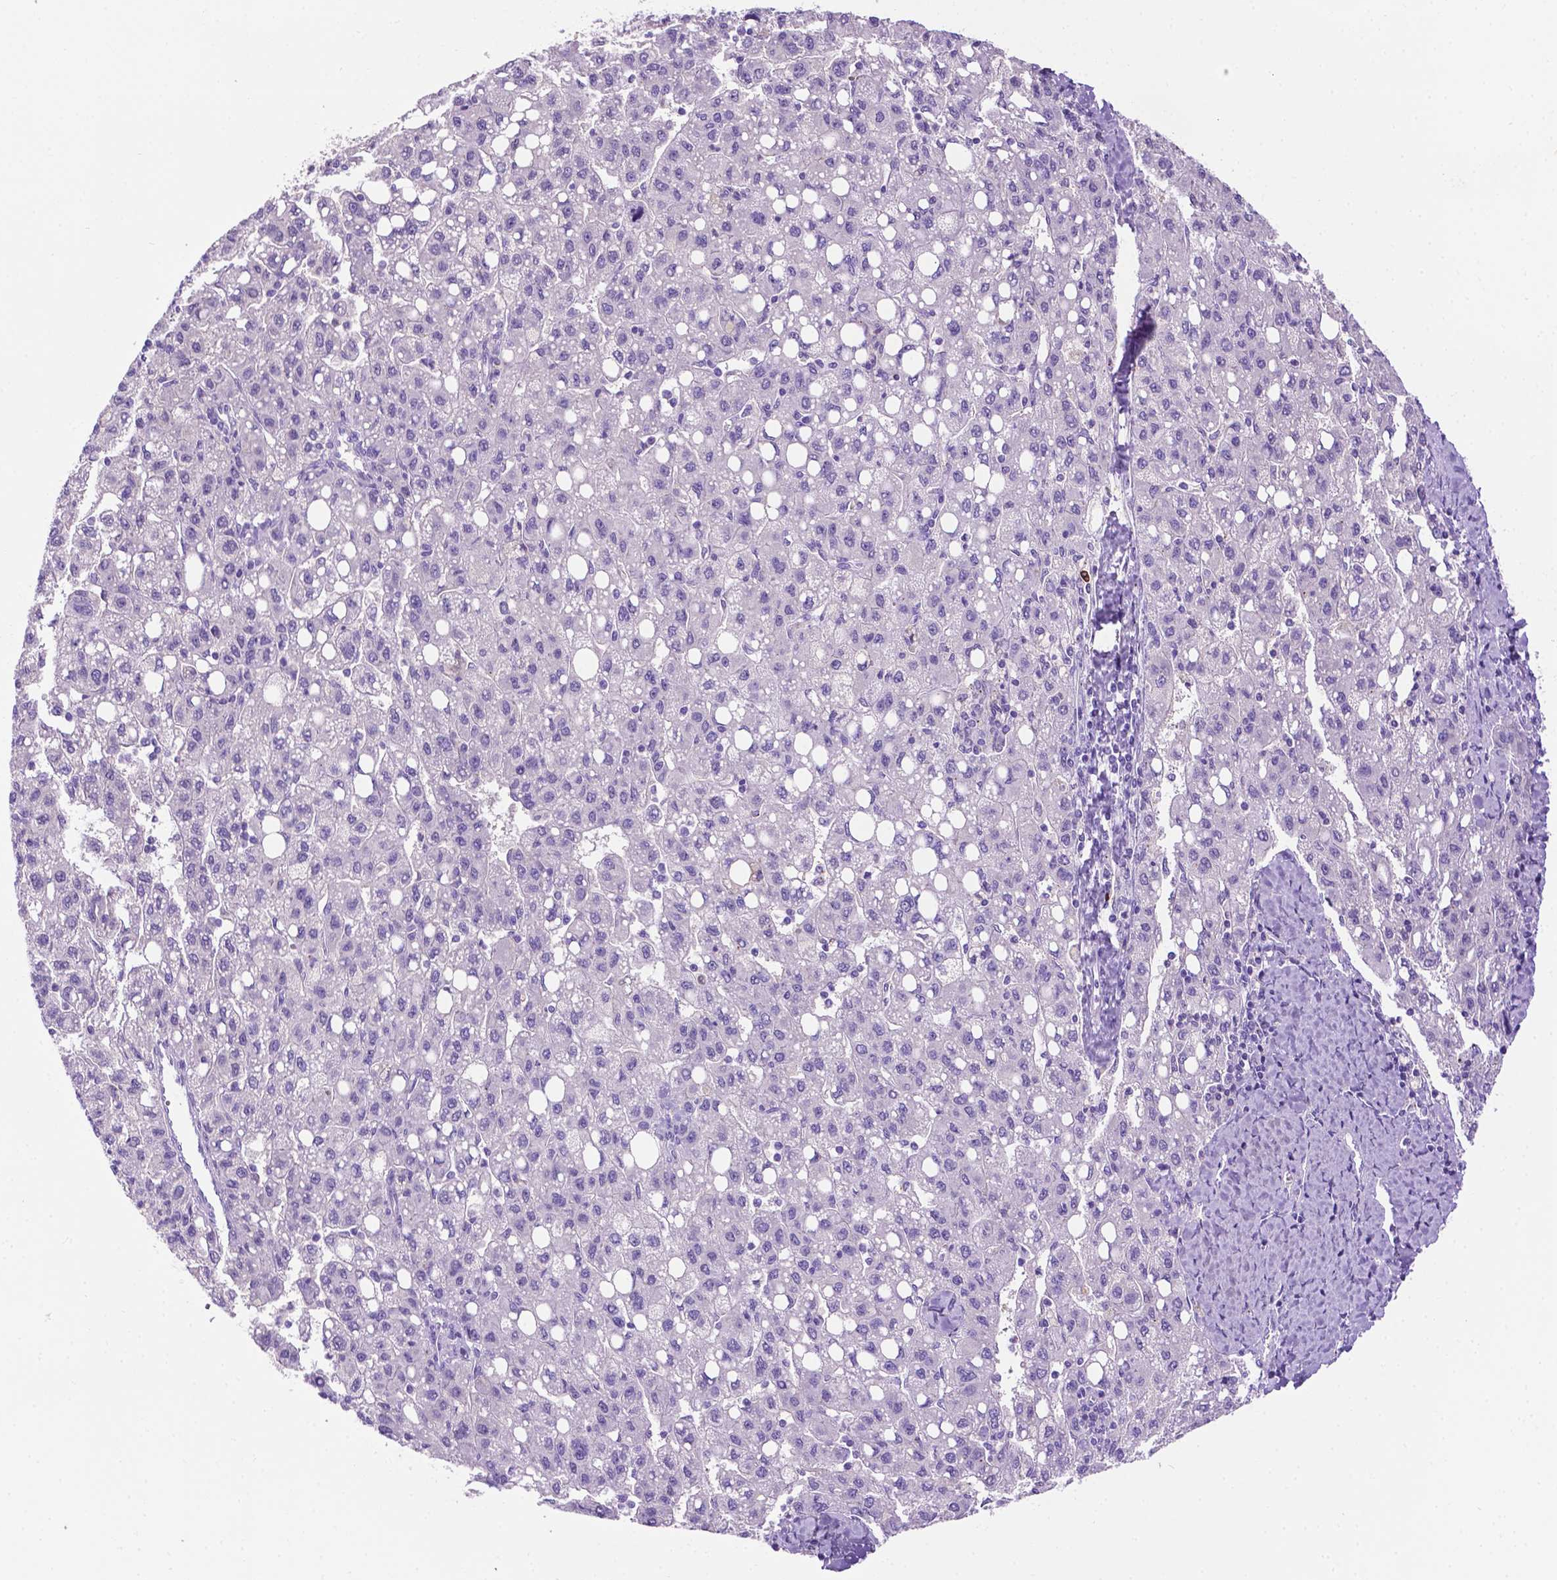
{"staining": {"intensity": "negative", "quantity": "none", "location": "none"}, "tissue": "liver cancer", "cell_type": "Tumor cells", "image_type": "cancer", "snomed": [{"axis": "morphology", "description": "Carcinoma, Hepatocellular, NOS"}, {"axis": "topography", "description": "Liver"}], "caption": "Micrograph shows no significant protein expression in tumor cells of hepatocellular carcinoma (liver).", "gene": "MMP27", "patient": {"sex": "female", "age": 82}}